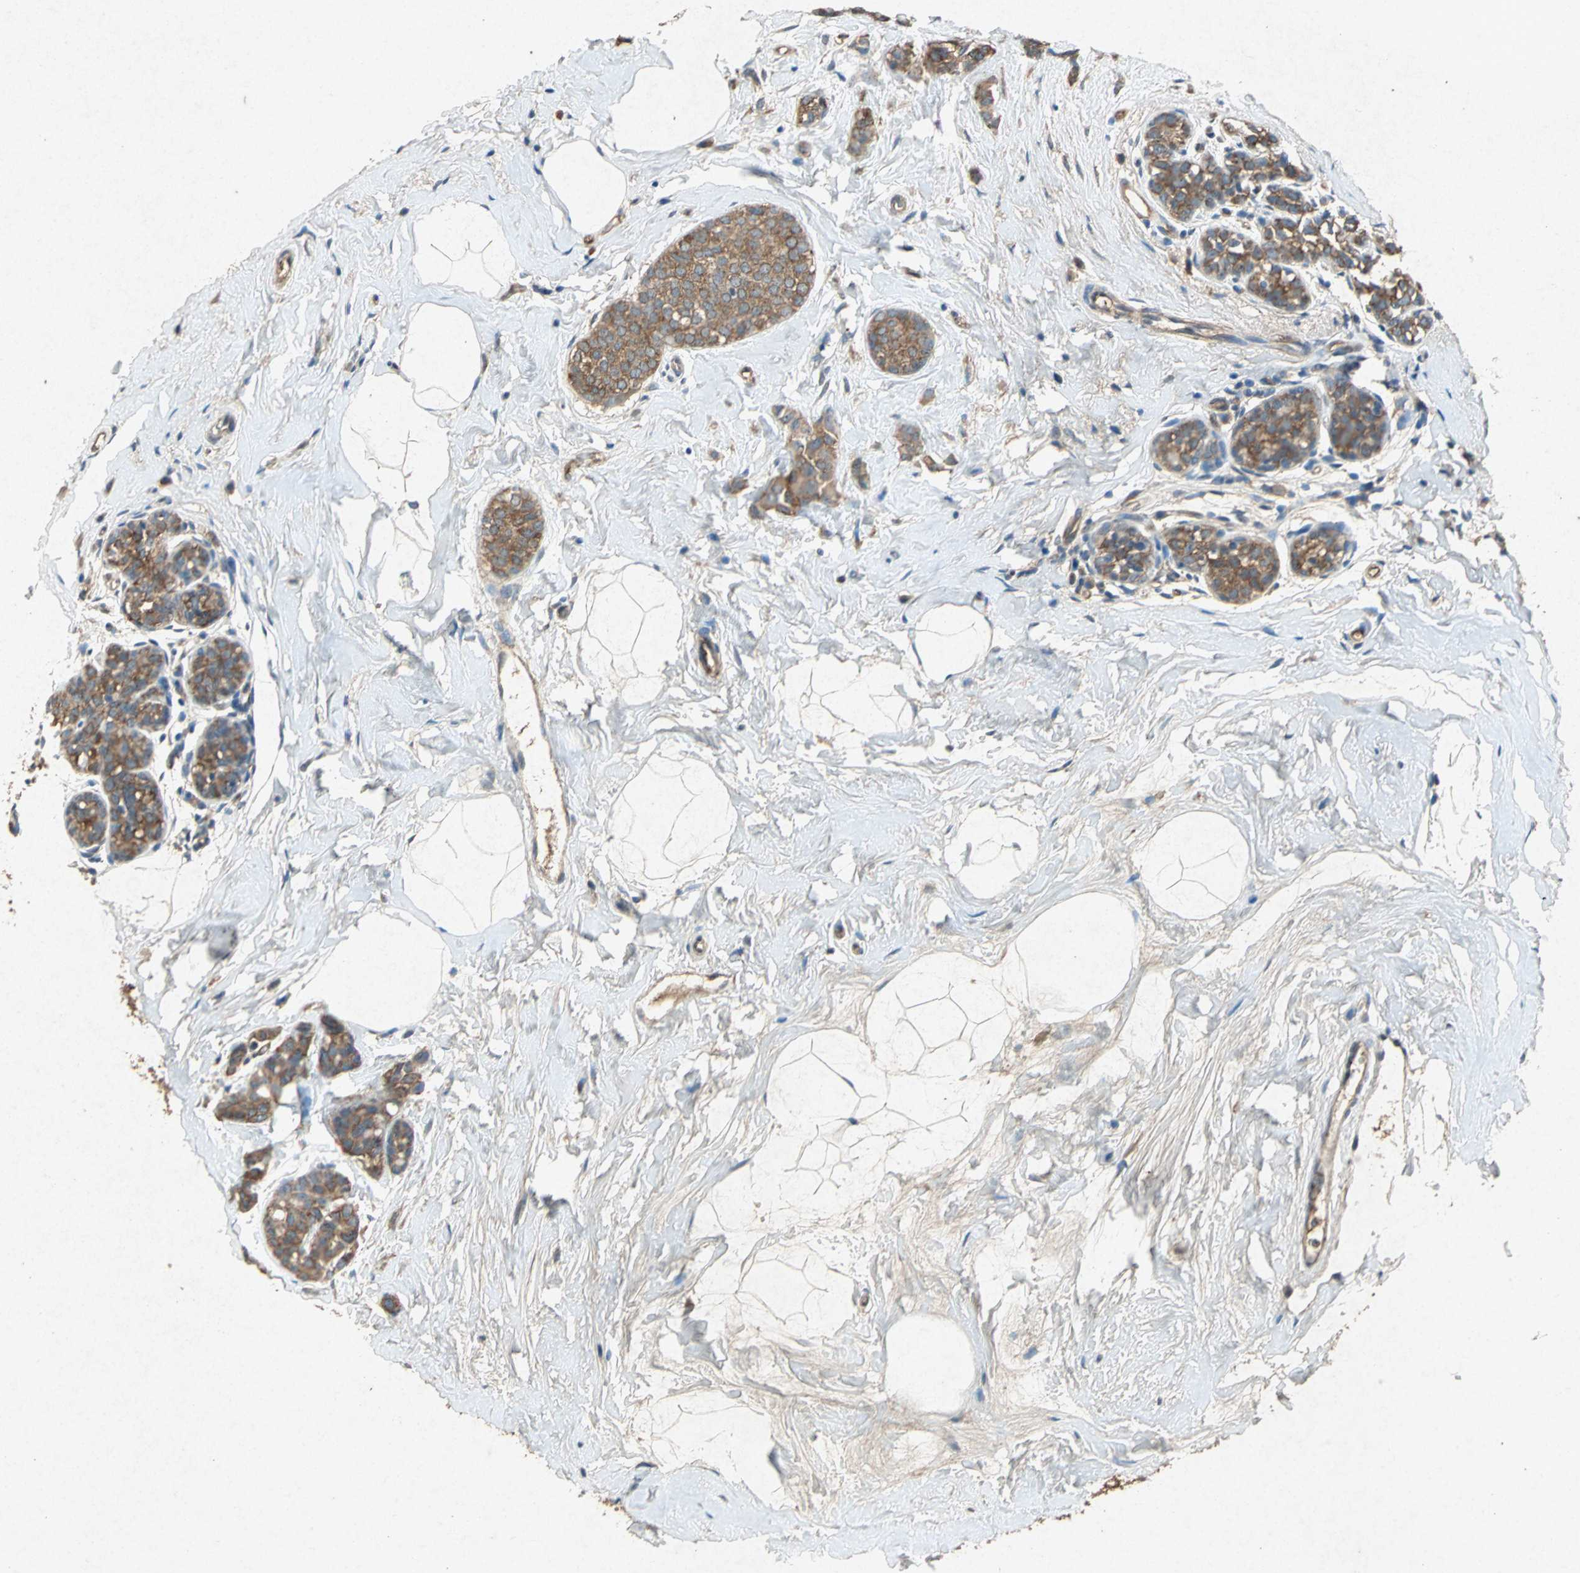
{"staining": {"intensity": "moderate", "quantity": ">75%", "location": "cytoplasmic/membranous"}, "tissue": "breast cancer", "cell_type": "Tumor cells", "image_type": "cancer", "snomed": [{"axis": "morphology", "description": "Lobular carcinoma, in situ"}, {"axis": "morphology", "description": "Lobular carcinoma"}, {"axis": "topography", "description": "Breast"}], "caption": "Approximately >75% of tumor cells in breast lobular carcinoma display moderate cytoplasmic/membranous protein expression as visualized by brown immunohistochemical staining.", "gene": "HSP90AB1", "patient": {"sex": "female", "age": 41}}